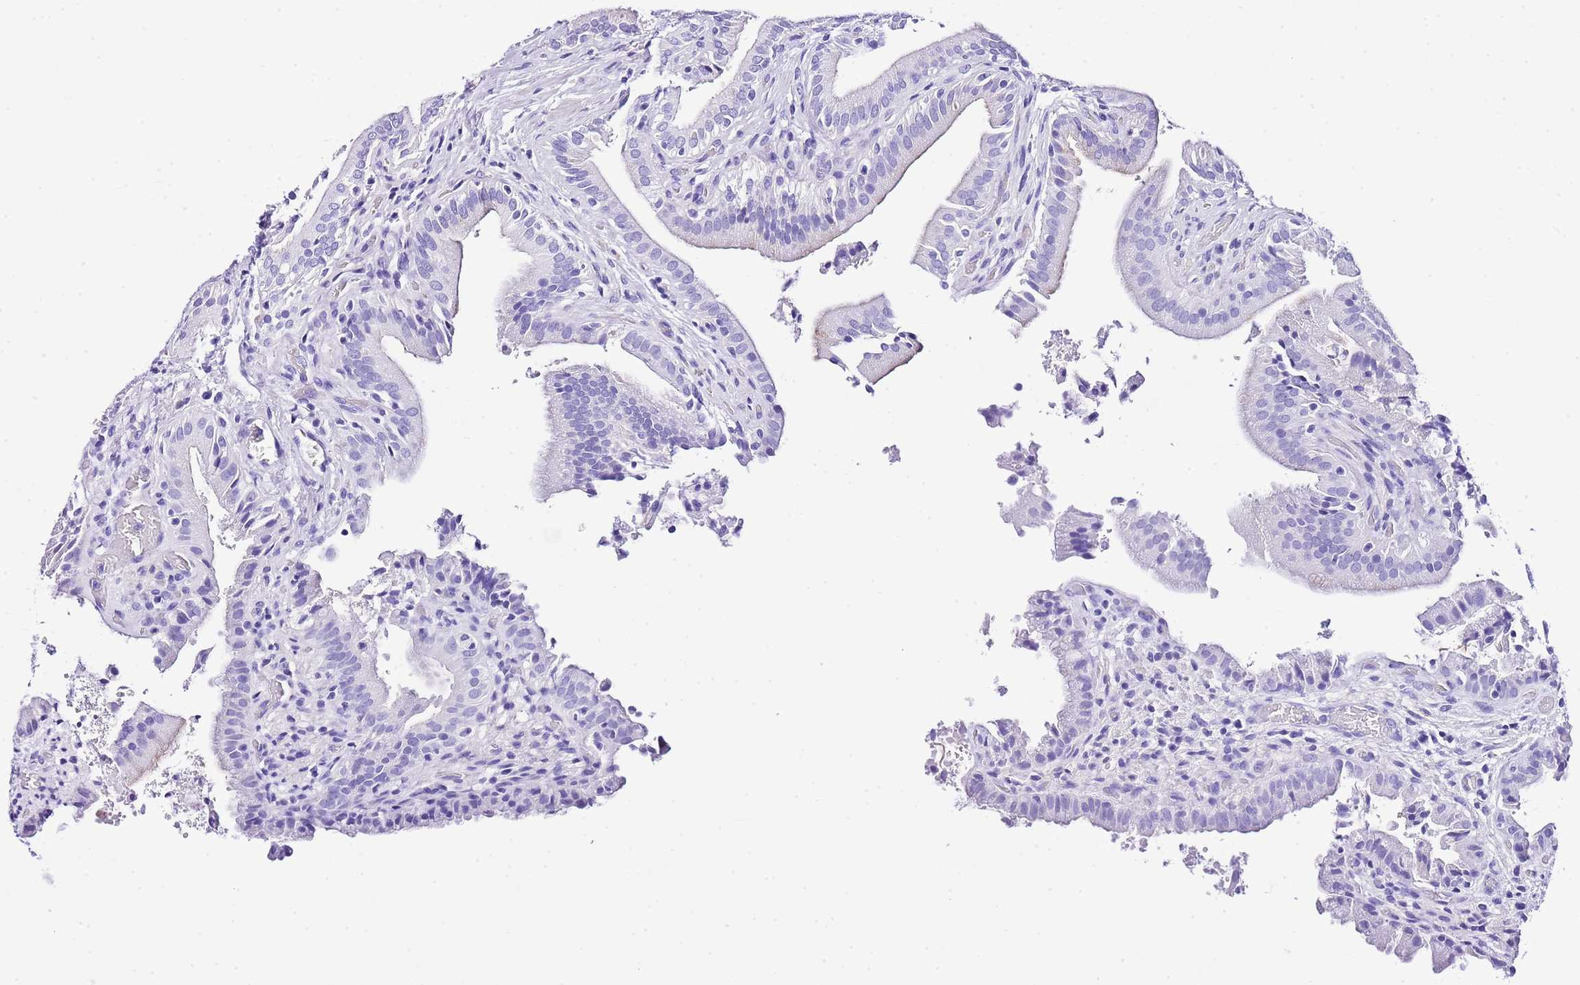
{"staining": {"intensity": "negative", "quantity": "none", "location": "none"}, "tissue": "gallbladder", "cell_type": "Glandular cells", "image_type": "normal", "snomed": [{"axis": "morphology", "description": "Normal tissue, NOS"}, {"axis": "topography", "description": "Gallbladder"}], "caption": "This is a micrograph of IHC staining of normal gallbladder, which shows no expression in glandular cells. (Stains: DAB (3,3'-diaminobenzidine) immunohistochemistry (IHC) with hematoxylin counter stain, Microscopy: brightfield microscopy at high magnification).", "gene": "KCNC1", "patient": {"sex": "male", "age": 24}}